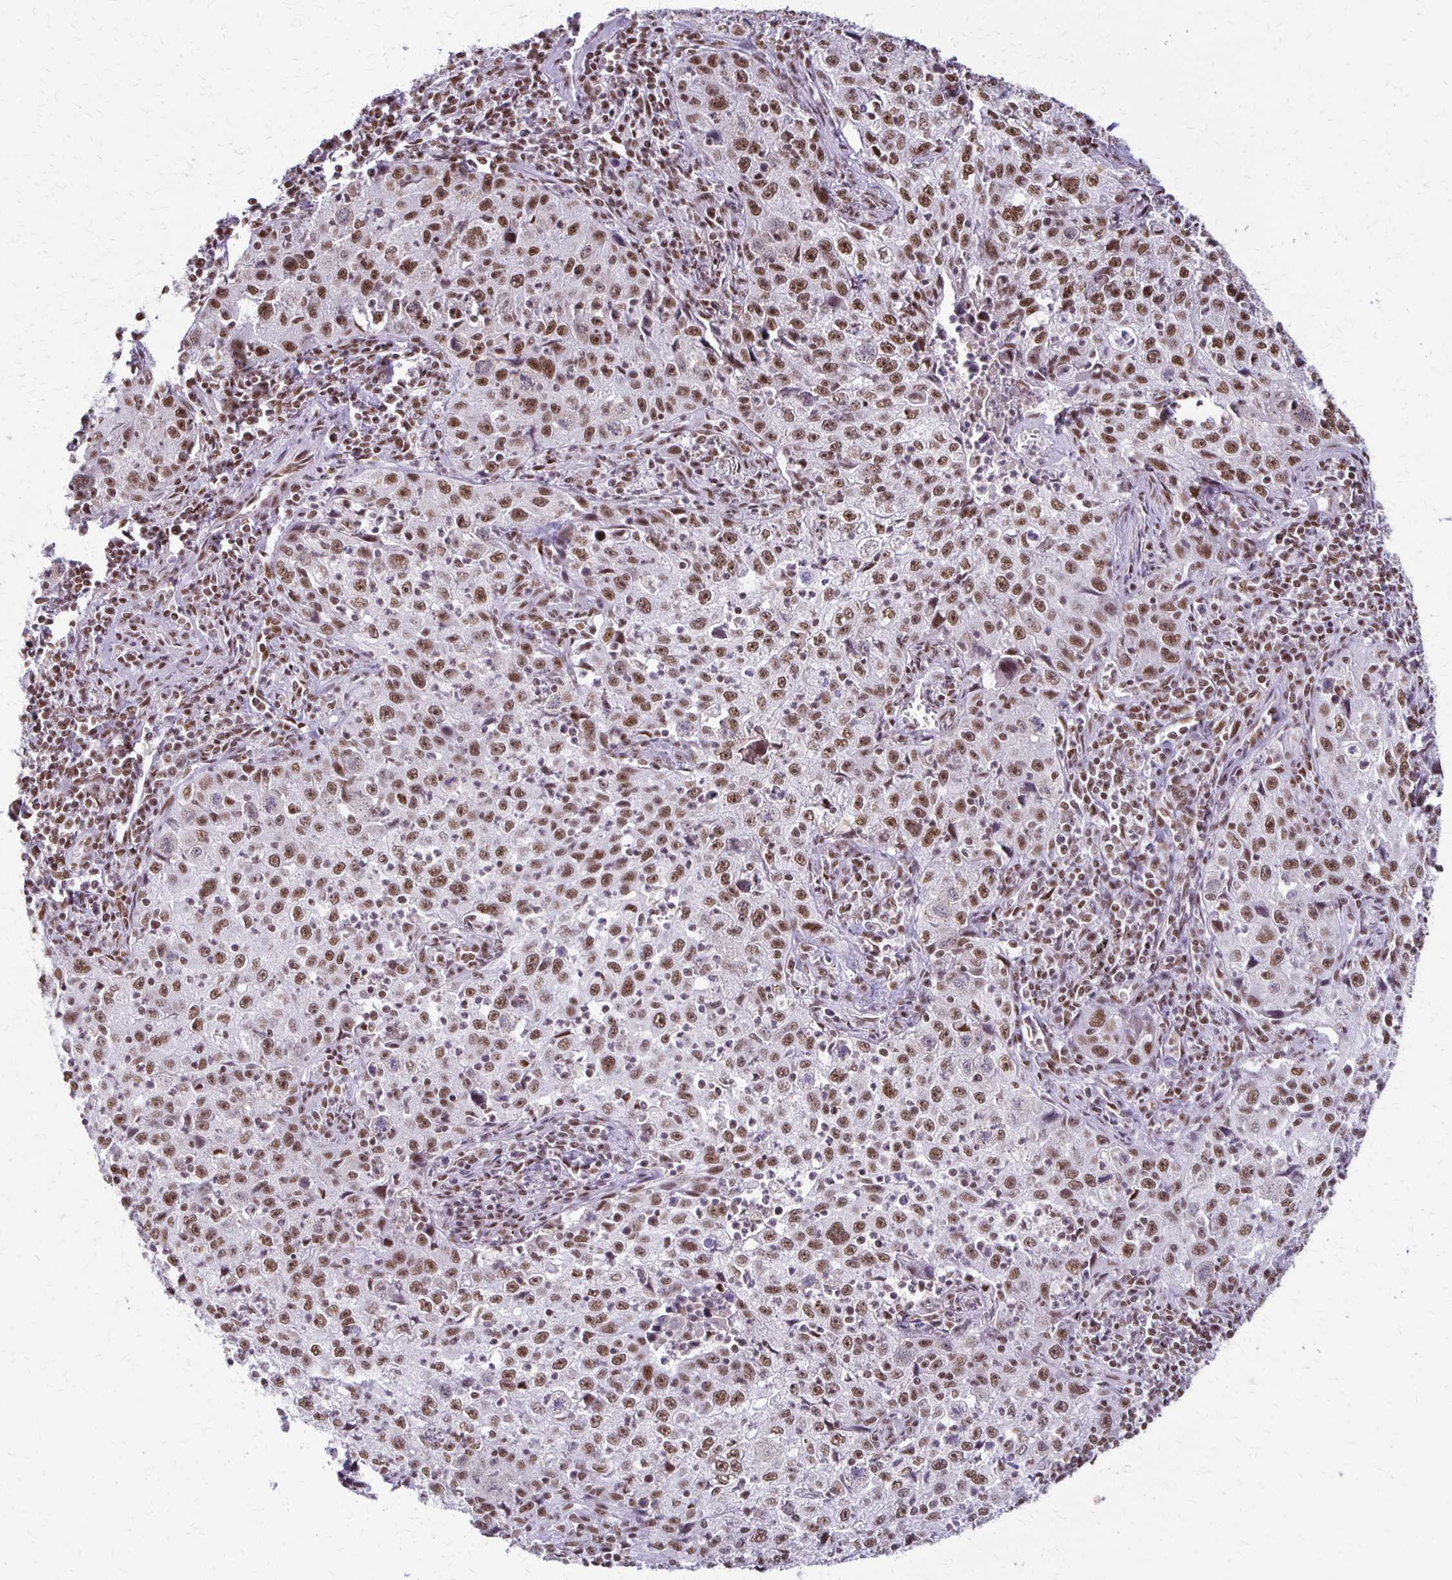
{"staining": {"intensity": "strong", "quantity": ">75%", "location": "nuclear"}, "tissue": "lung cancer", "cell_type": "Tumor cells", "image_type": "cancer", "snomed": [{"axis": "morphology", "description": "Squamous cell carcinoma, NOS"}, {"axis": "topography", "description": "Lung"}], "caption": "High-power microscopy captured an IHC micrograph of lung squamous cell carcinoma, revealing strong nuclear positivity in about >75% of tumor cells.", "gene": "XRCC6", "patient": {"sex": "male", "age": 71}}